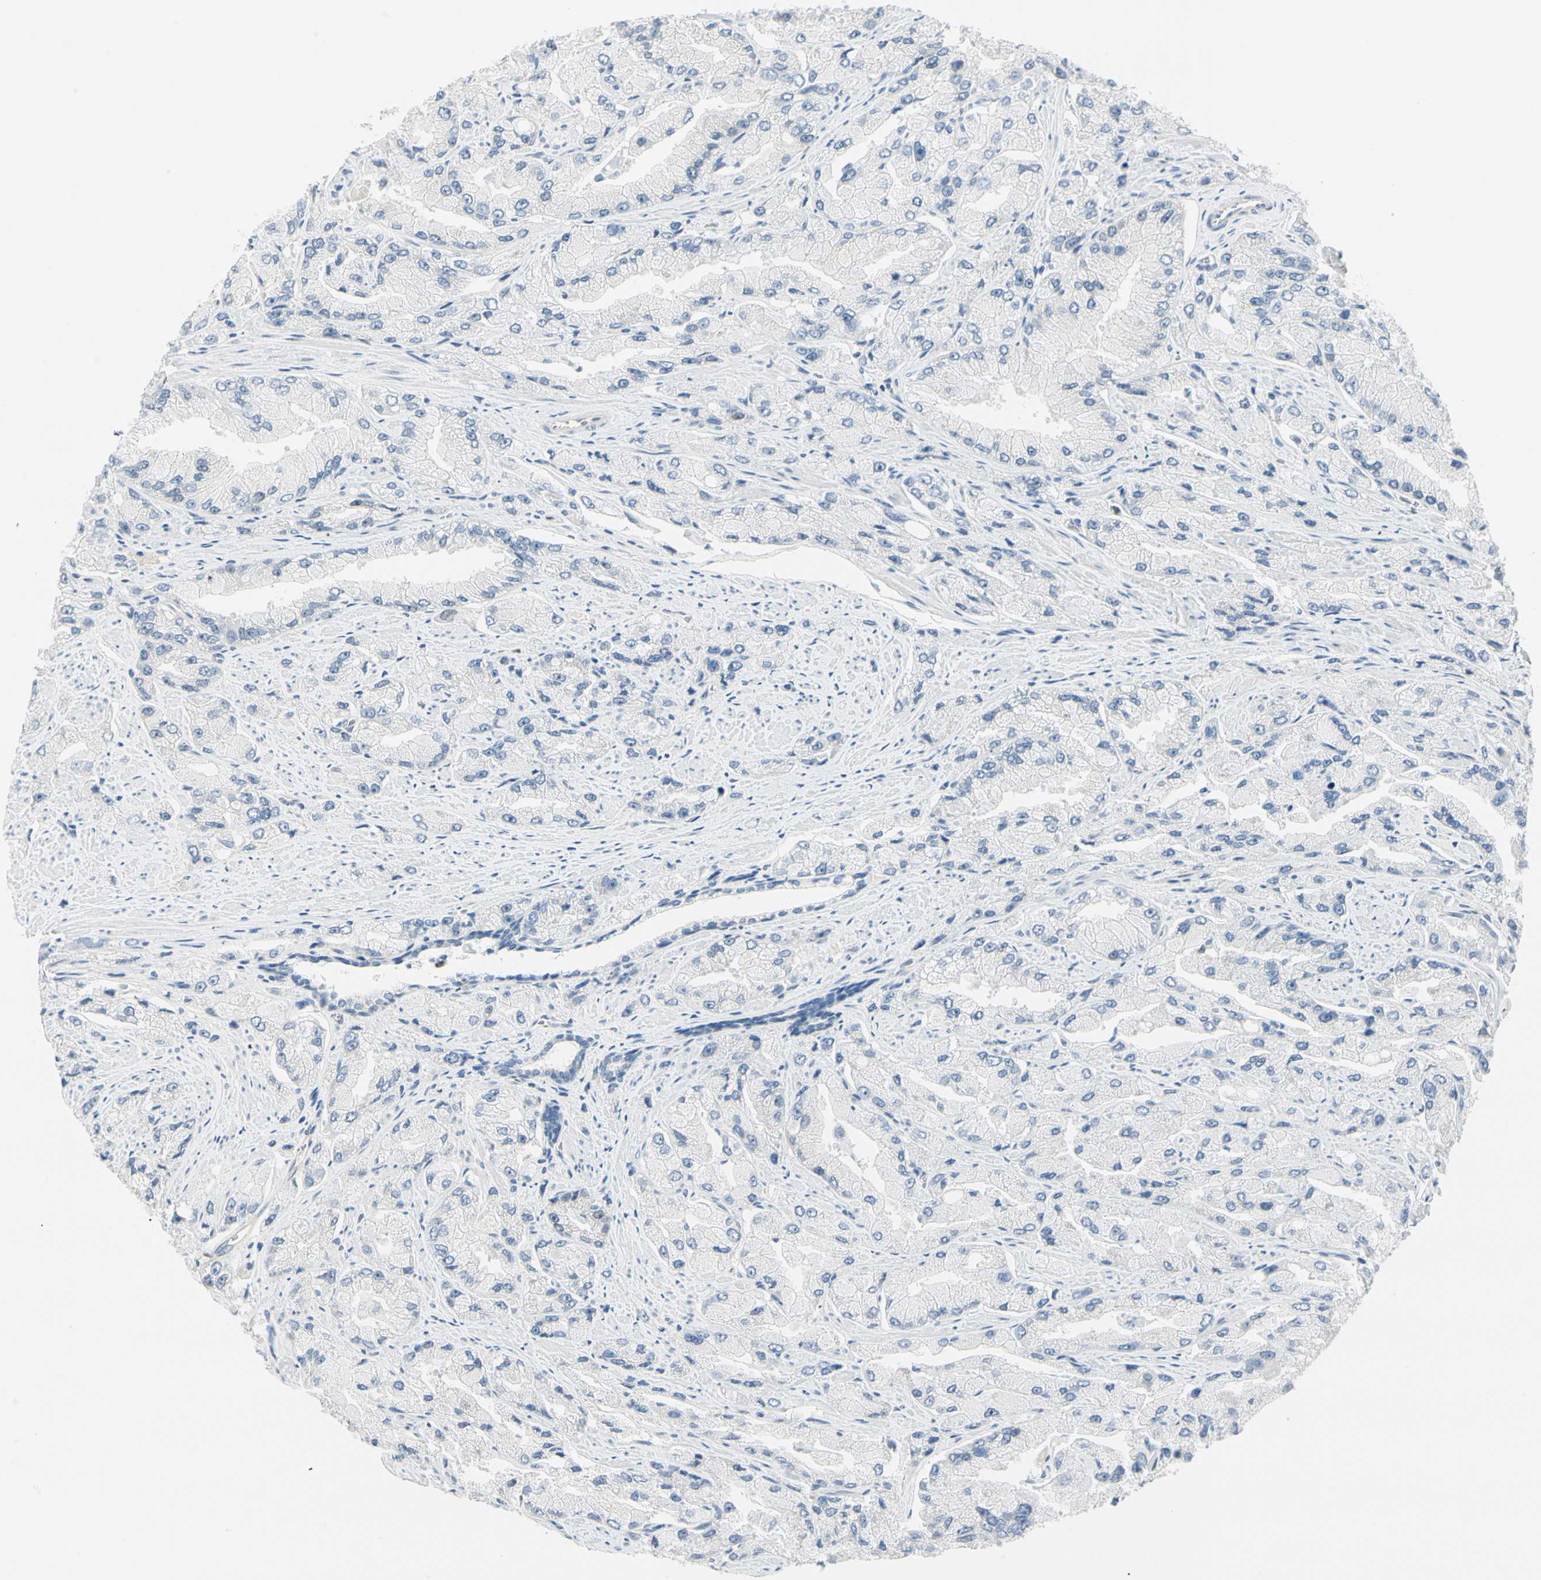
{"staining": {"intensity": "negative", "quantity": "none", "location": "none"}, "tissue": "prostate cancer", "cell_type": "Tumor cells", "image_type": "cancer", "snomed": [{"axis": "morphology", "description": "Adenocarcinoma, High grade"}, {"axis": "topography", "description": "Prostate"}], "caption": "Tumor cells are negative for protein expression in human prostate adenocarcinoma (high-grade).", "gene": "MLLT10", "patient": {"sex": "male", "age": 58}}